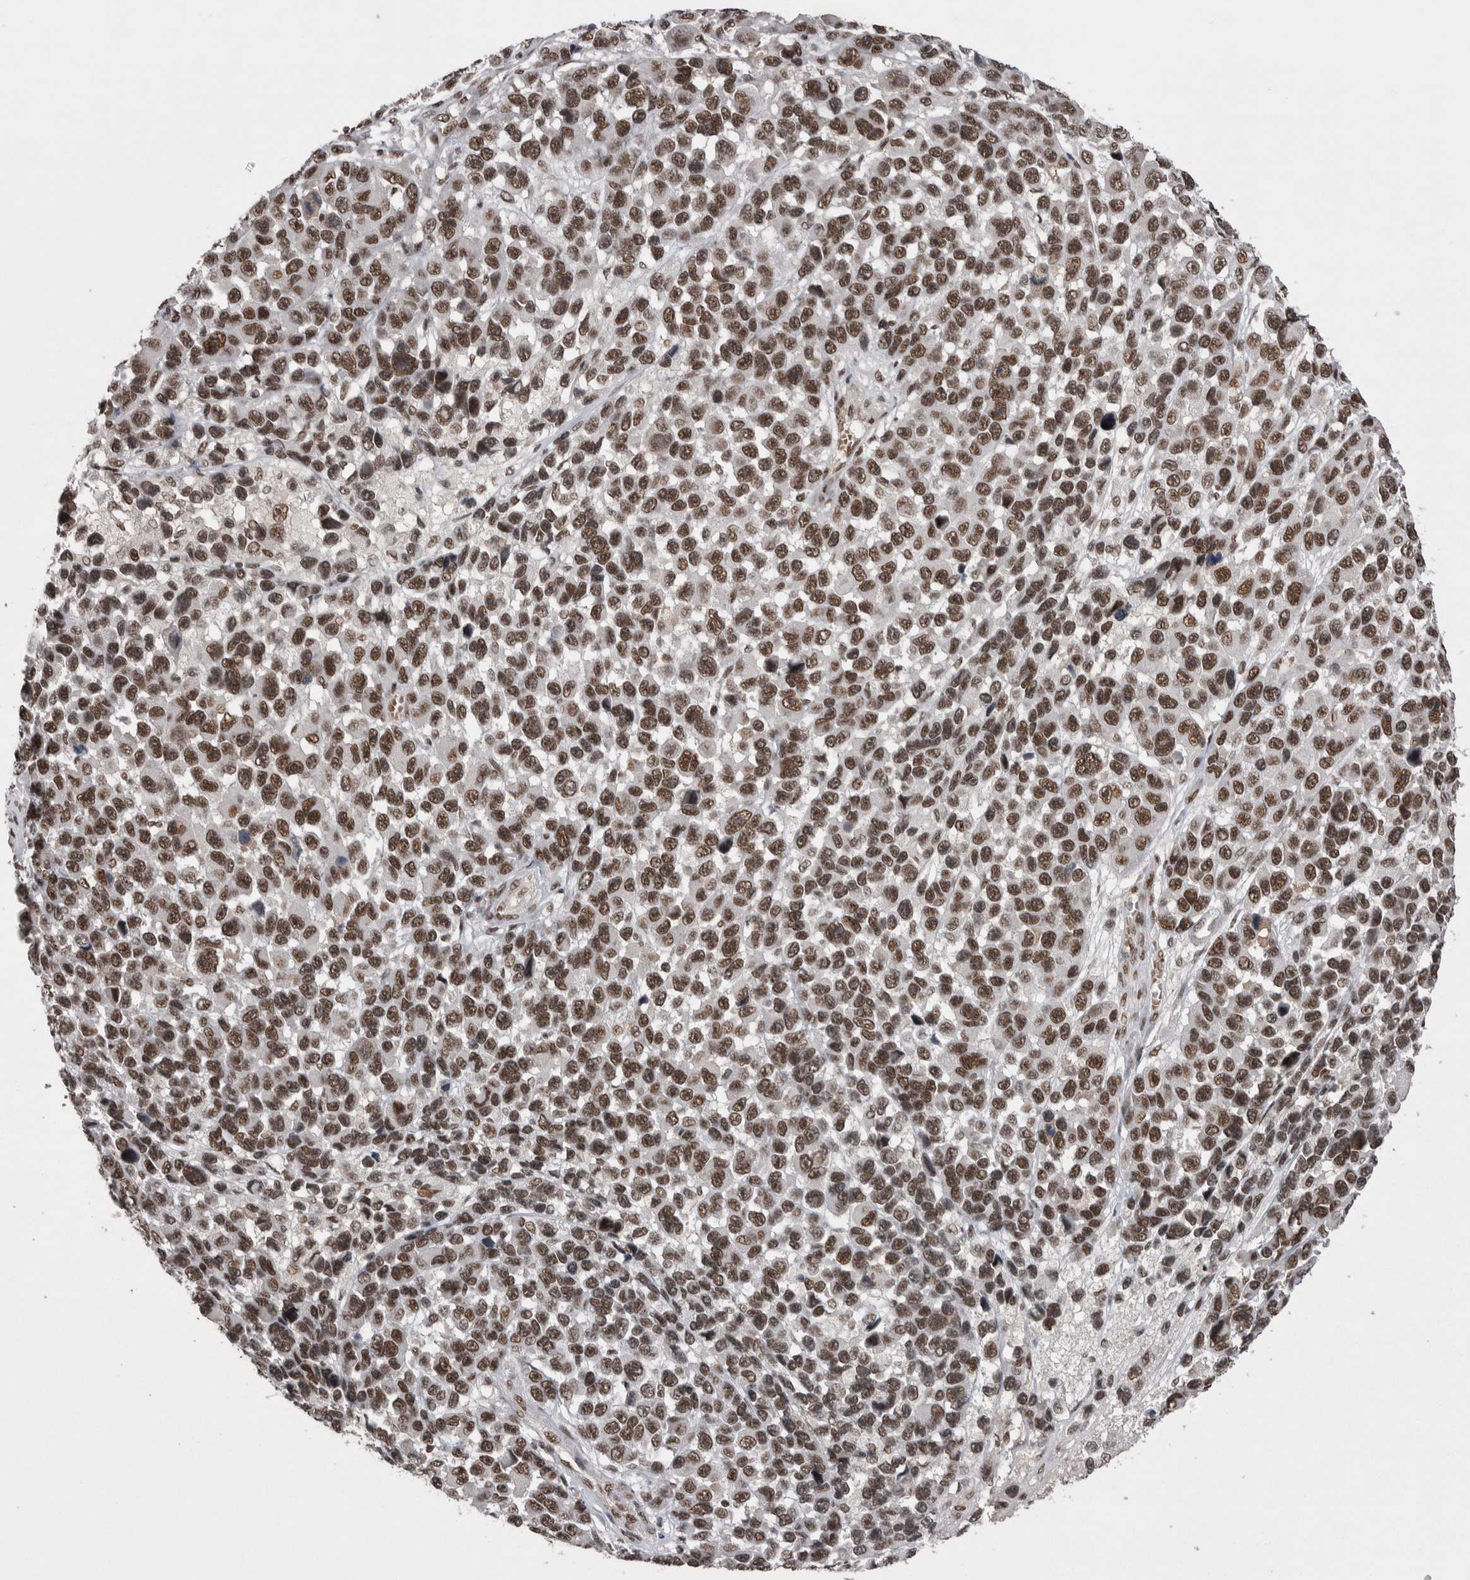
{"staining": {"intensity": "moderate", "quantity": ">75%", "location": "nuclear"}, "tissue": "melanoma", "cell_type": "Tumor cells", "image_type": "cancer", "snomed": [{"axis": "morphology", "description": "Malignant melanoma, NOS"}, {"axis": "topography", "description": "Skin"}], "caption": "Melanoma stained with immunohistochemistry reveals moderate nuclear positivity in about >75% of tumor cells. (Stains: DAB in brown, nuclei in blue, Microscopy: brightfield microscopy at high magnification).", "gene": "DMTF1", "patient": {"sex": "male", "age": 53}}